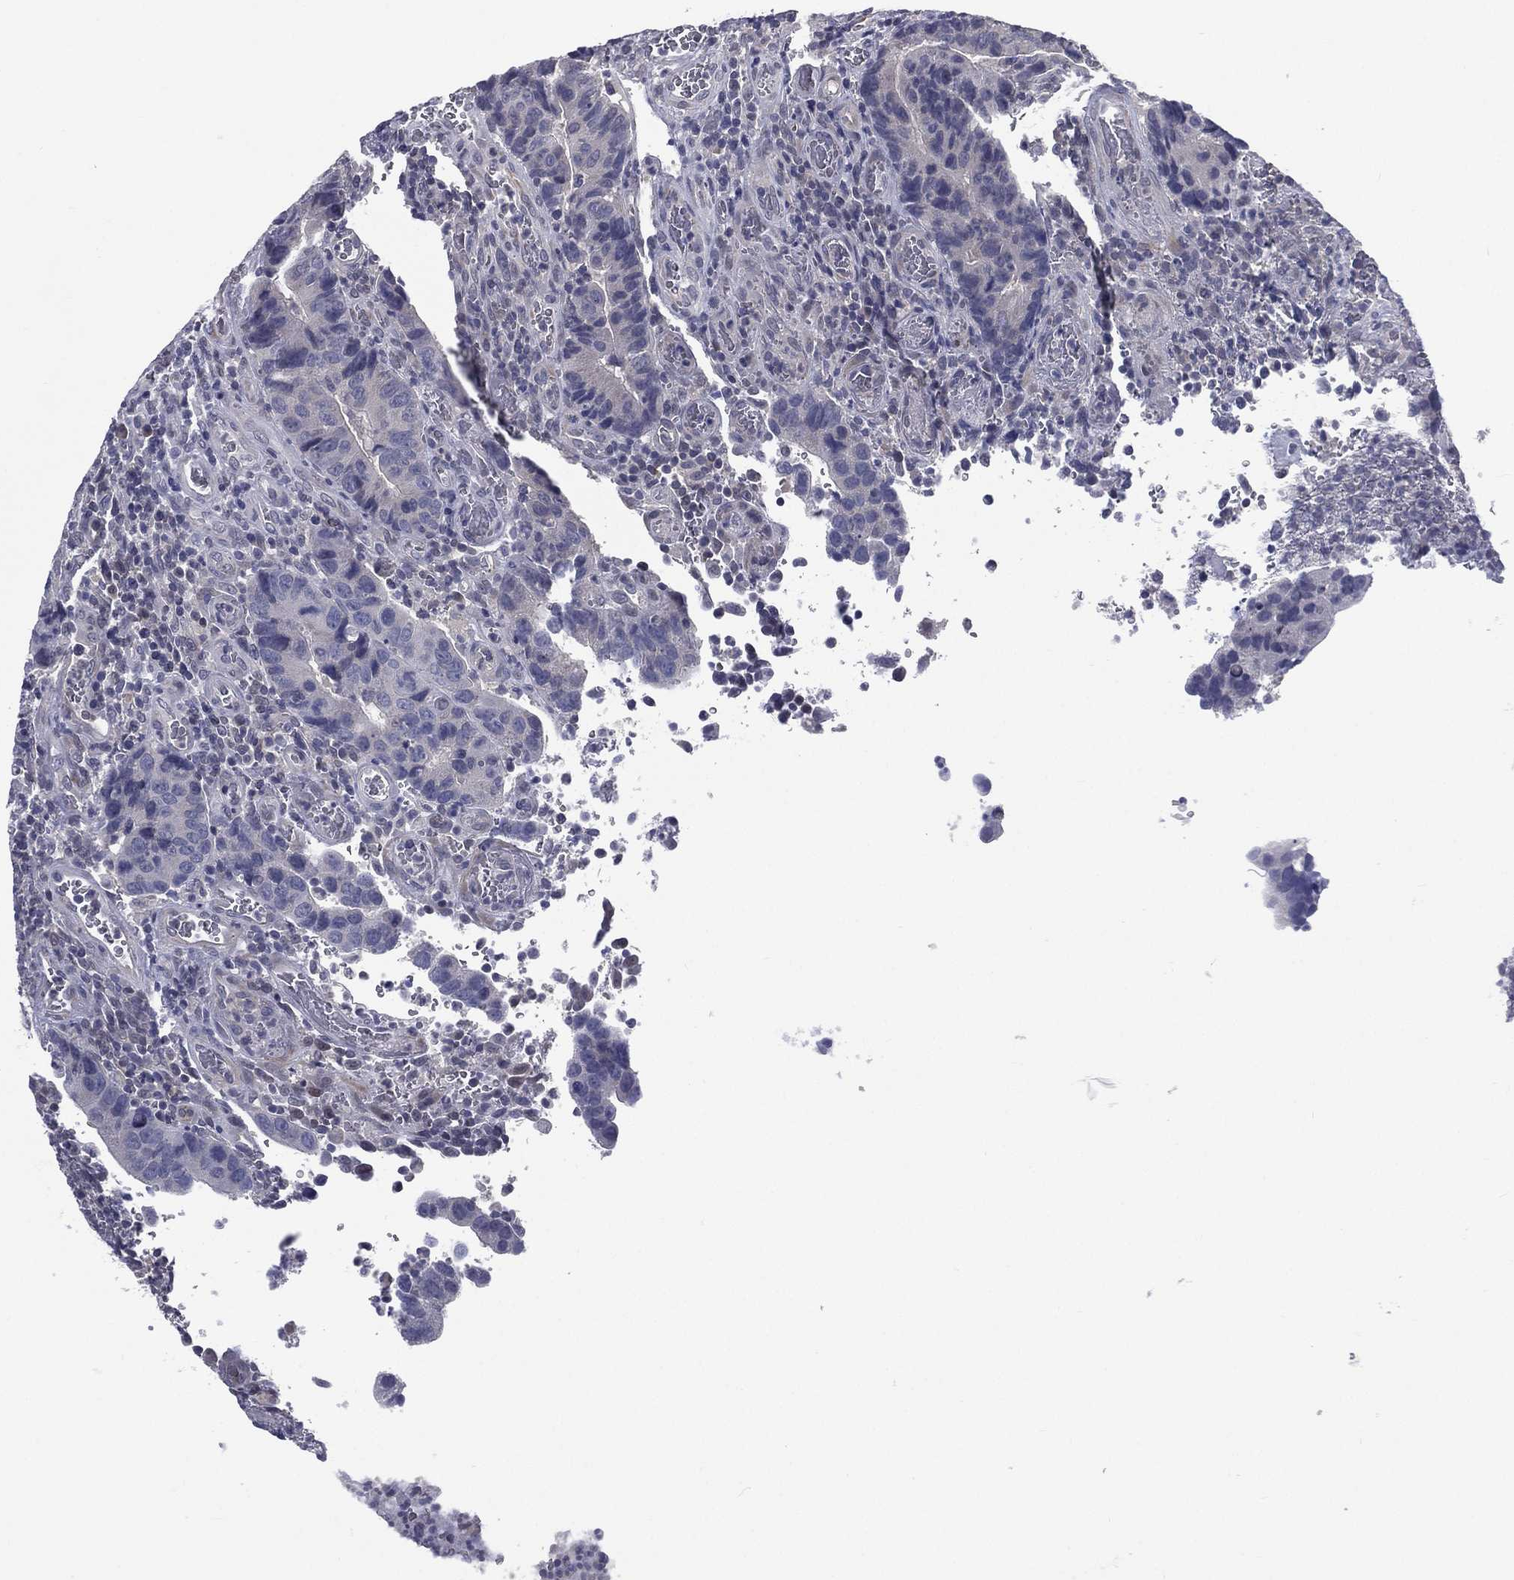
{"staining": {"intensity": "negative", "quantity": "none", "location": "none"}, "tissue": "colorectal cancer", "cell_type": "Tumor cells", "image_type": "cancer", "snomed": [{"axis": "morphology", "description": "Adenocarcinoma, NOS"}, {"axis": "topography", "description": "Colon"}], "caption": "DAB (3,3'-diaminobenzidine) immunohistochemical staining of human colorectal cancer reveals no significant expression in tumor cells.", "gene": "IFT27", "patient": {"sex": "female", "age": 56}}